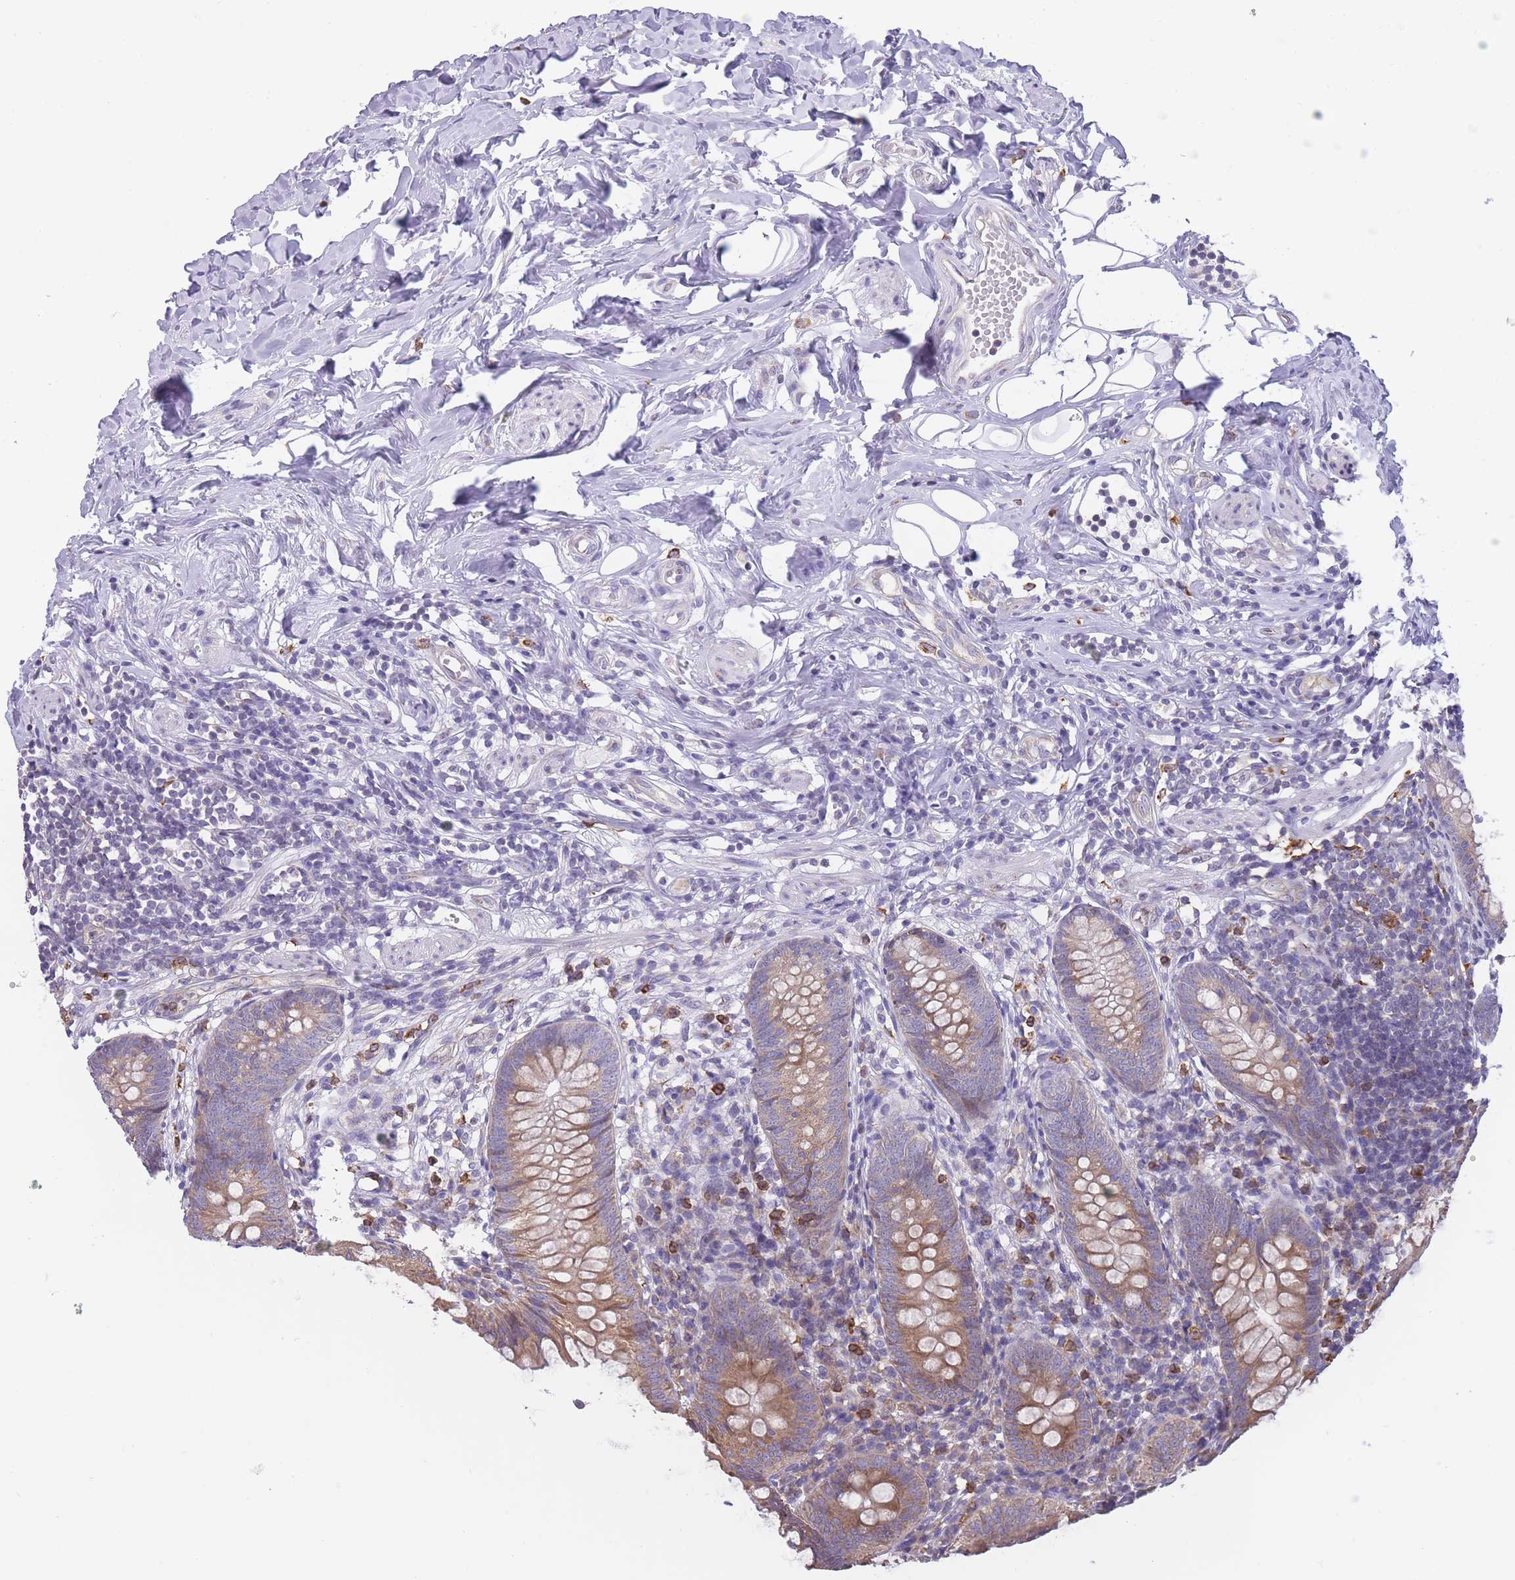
{"staining": {"intensity": "moderate", "quantity": ">75%", "location": "cytoplasmic/membranous"}, "tissue": "appendix", "cell_type": "Glandular cells", "image_type": "normal", "snomed": [{"axis": "morphology", "description": "Normal tissue, NOS"}, {"axis": "topography", "description": "Appendix"}], "caption": "Protein expression analysis of benign human appendix reveals moderate cytoplasmic/membranous expression in about >75% of glandular cells. The staining was performed using DAB to visualize the protein expression in brown, while the nuclei were stained in blue with hematoxylin (Magnification: 20x).", "gene": "ZNF662", "patient": {"sex": "female", "age": 62}}